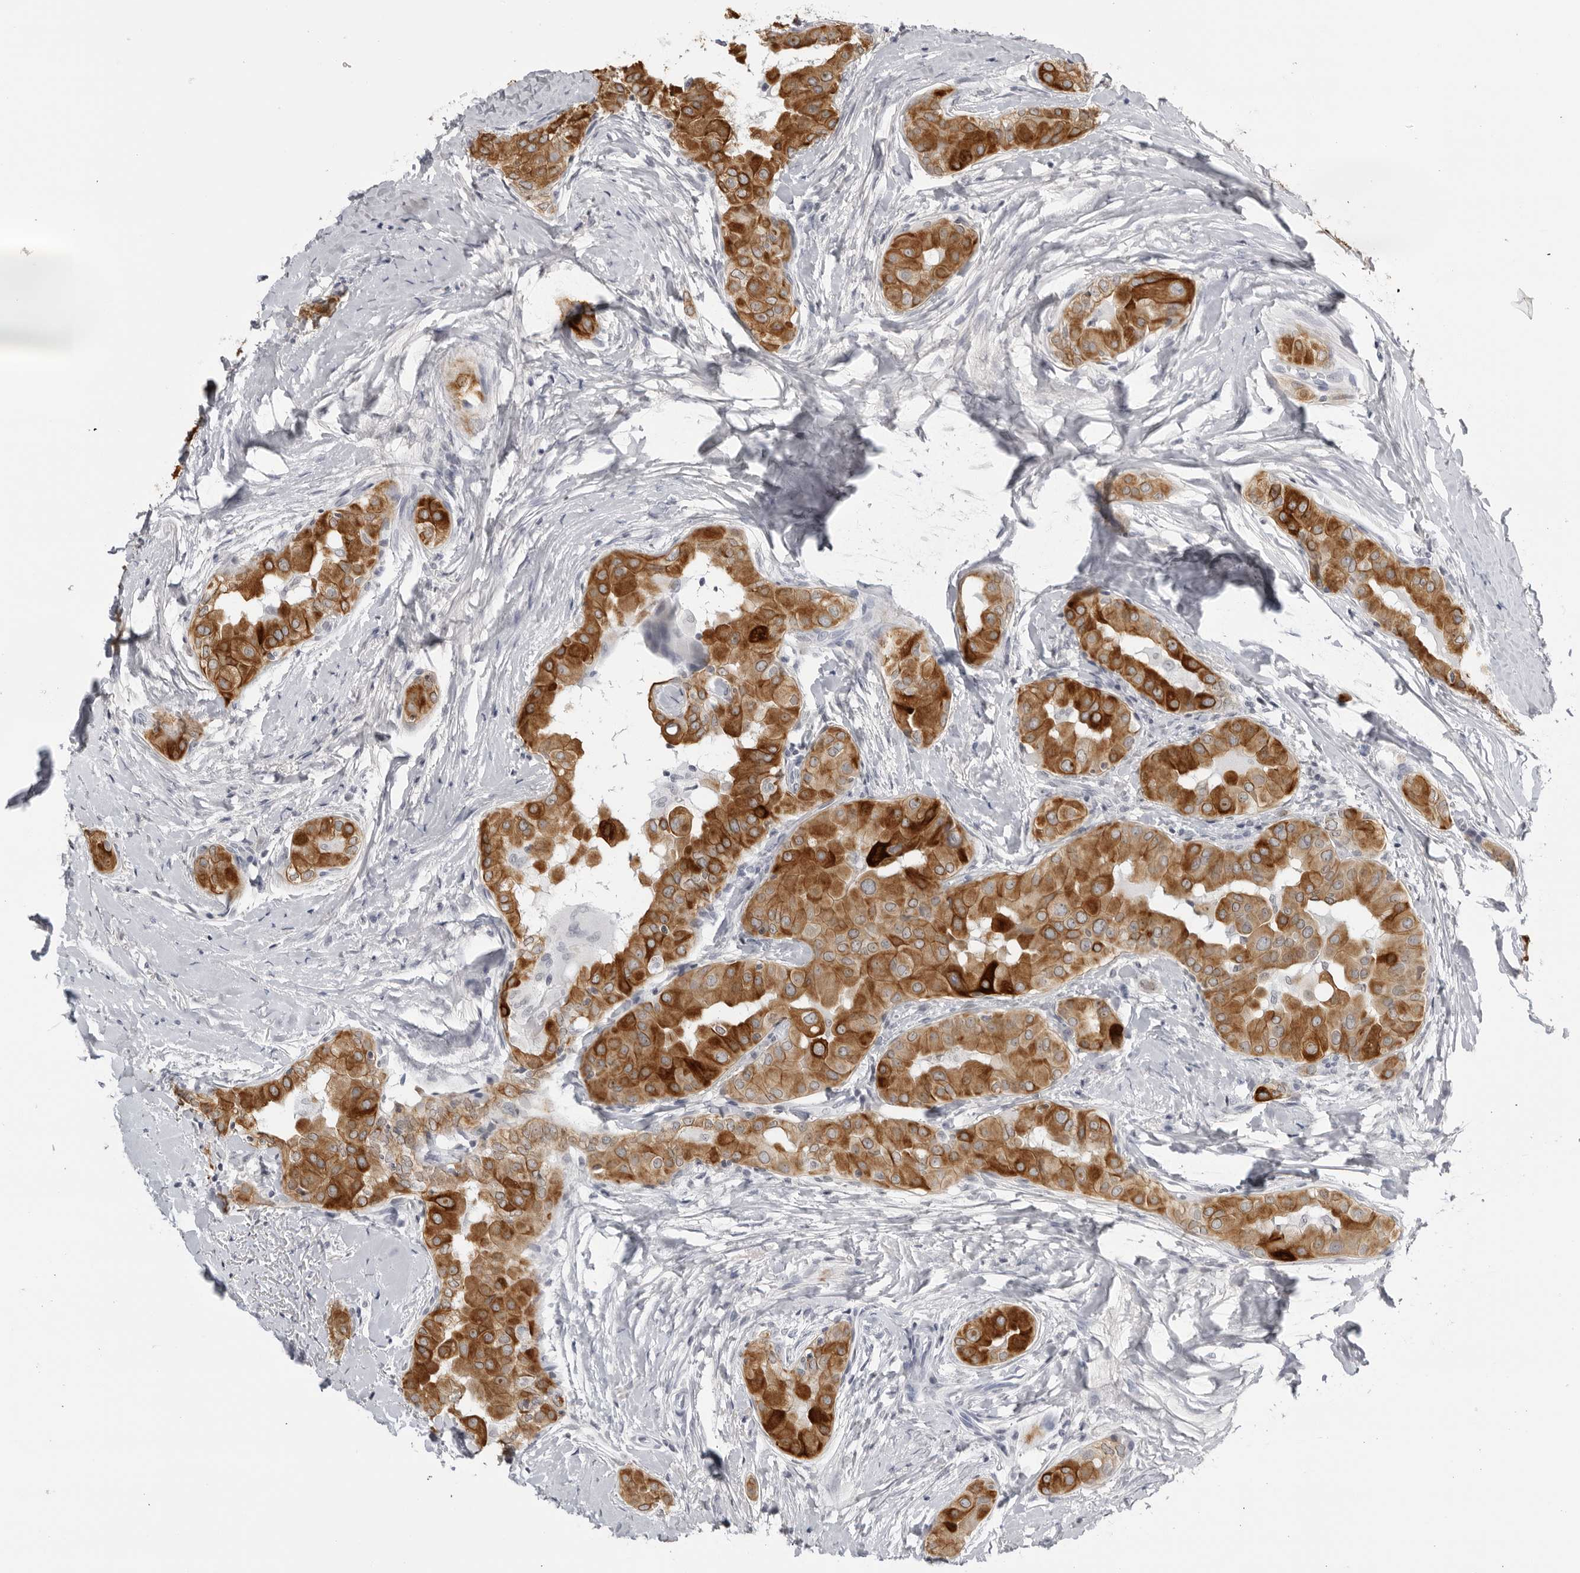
{"staining": {"intensity": "strong", "quantity": ">75%", "location": "cytoplasmic/membranous"}, "tissue": "thyroid cancer", "cell_type": "Tumor cells", "image_type": "cancer", "snomed": [{"axis": "morphology", "description": "Papillary adenocarcinoma, NOS"}, {"axis": "topography", "description": "Thyroid gland"}], "caption": "Papillary adenocarcinoma (thyroid) stained with IHC displays strong cytoplasmic/membranous staining in about >75% of tumor cells.", "gene": "SERPINF2", "patient": {"sex": "male", "age": 33}}